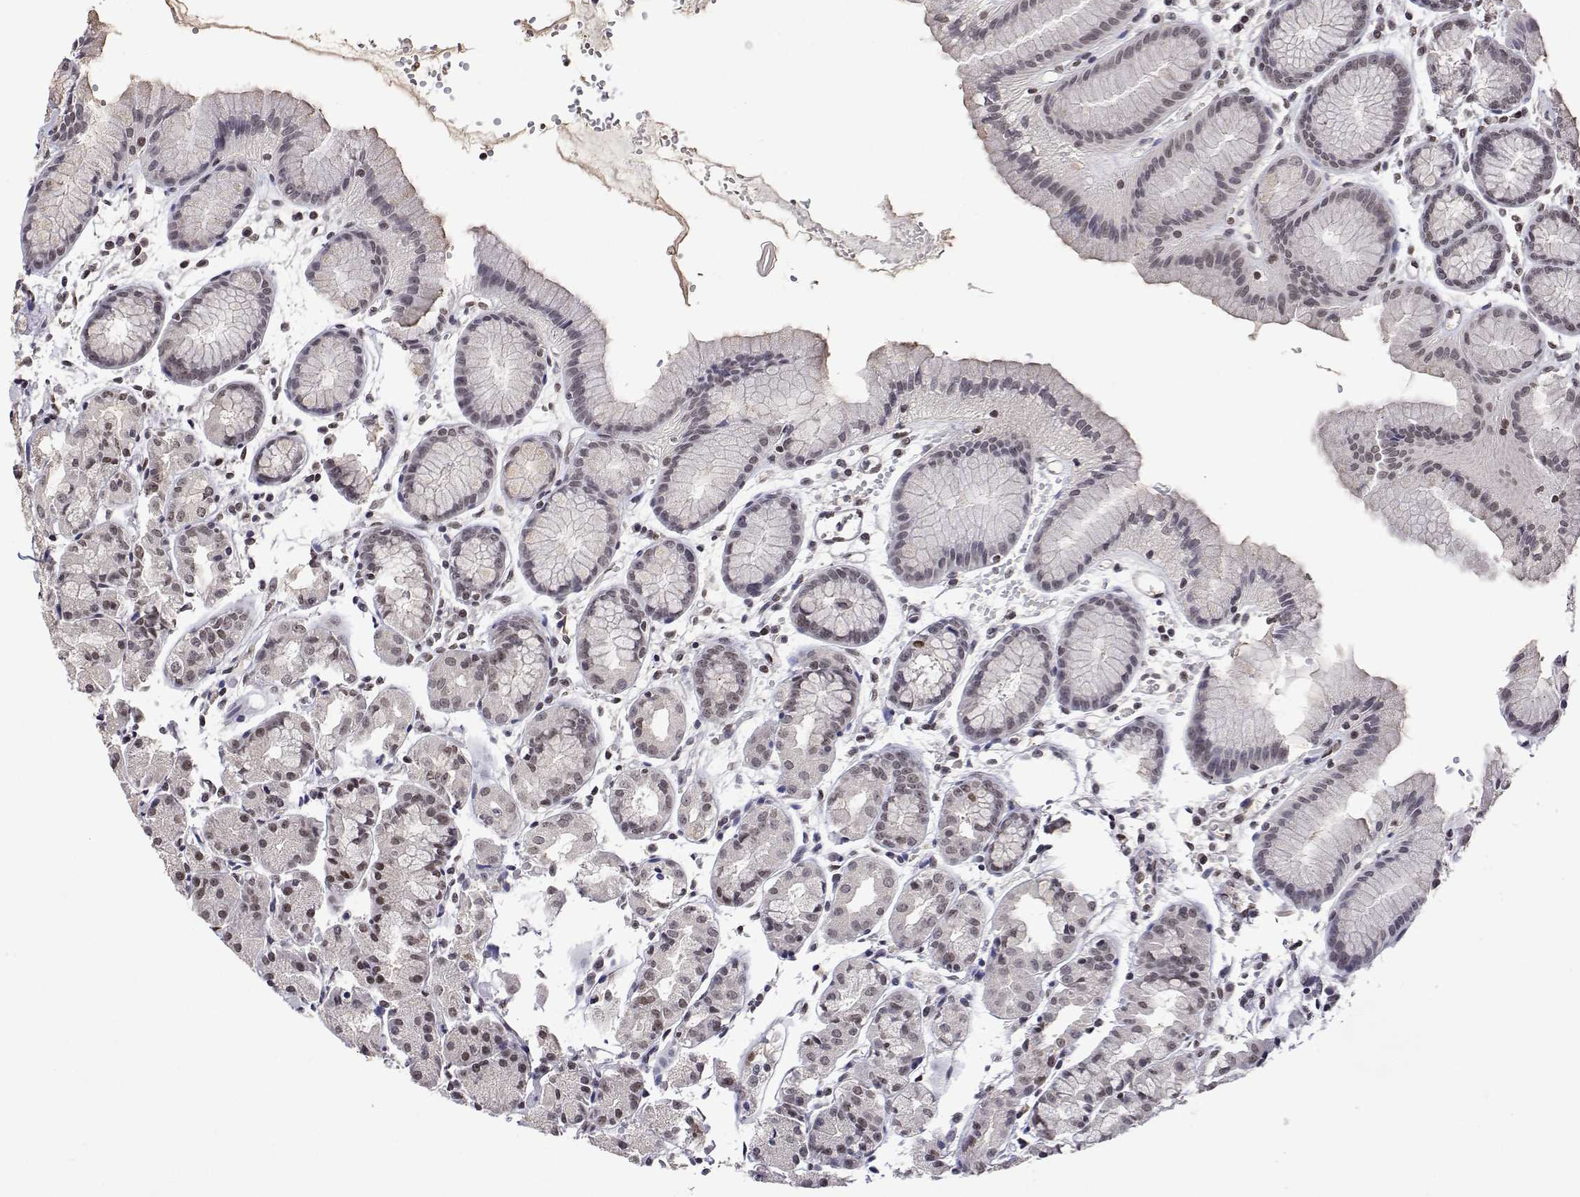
{"staining": {"intensity": "moderate", "quantity": "25%-75%", "location": "nuclear"}, "tissue": "stomach", "cell_type": "Glandular cells", "image_type": "normal", "snomed": [{"axis": "morphology", "description": "Normal tissue, NOS"}, {"axis": "topography", "description": "Stomach, upper"}], "caption": "DAB (3,3'-diaminobenzidine) immunohistochemical staining of unremarkable human stomach demonstrates moderate nuclear protein staining in about 25%-75% of glandular cells.", "gene": "XPC", "patient": {"sex": "male", "age": 47}}